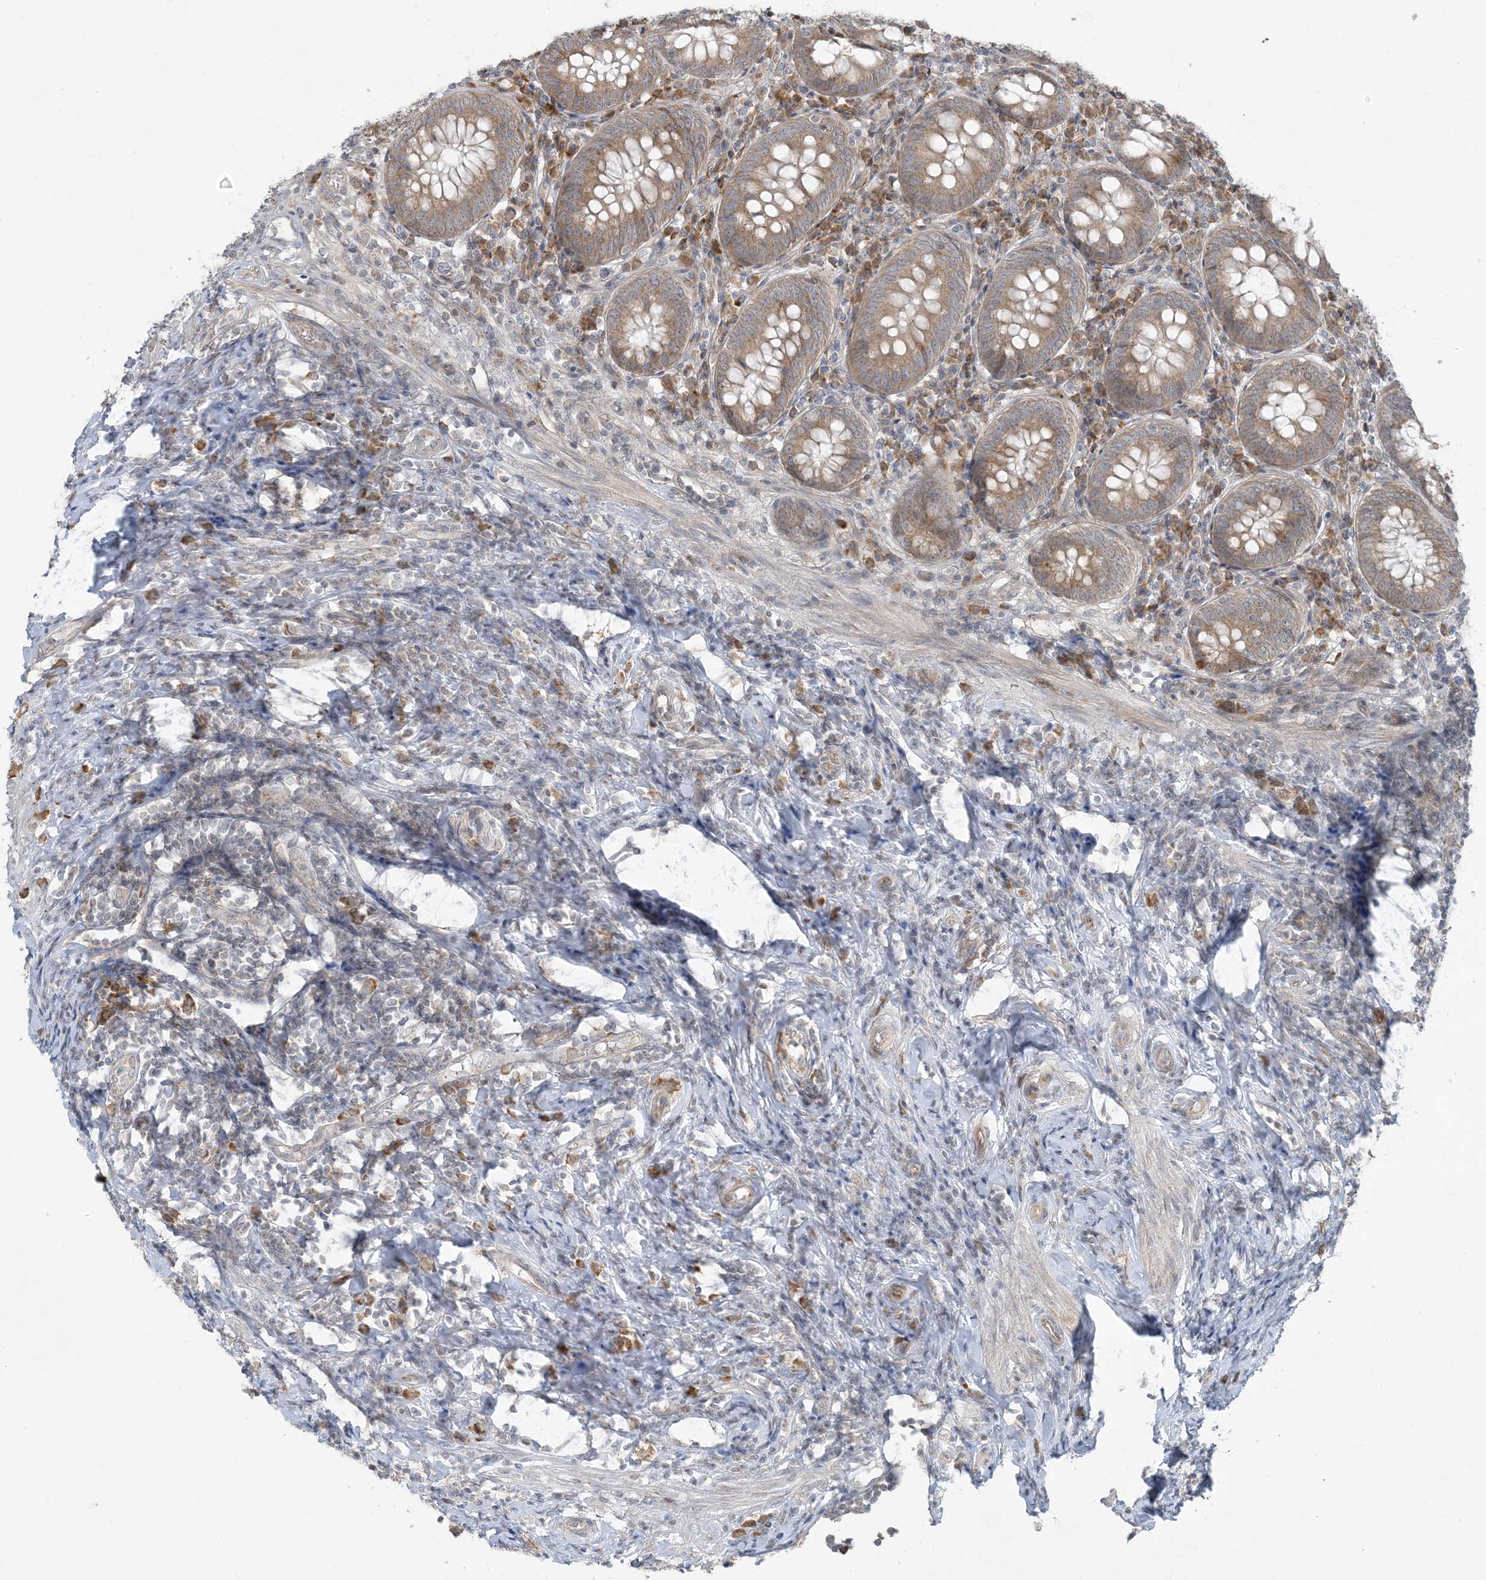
{"staining": {"intensity": "moderate", "quantity": ">75%", "location": "cytoplasmic/membranous"}, "tissue": "appendix", "cell_type": "Glandular cells", "image_type": "normal", "snomed": [{"axis": "morphology", "description": "Normal tissue, NOS"}, {"axis": "topography", "description": "Appendix"}], "caption": "IHC (DAB) staining of benign appendix demonstrates moderate cytoplasmic/membranous protein staining in about >75% of glandular cells. The staining is performed using DAB (3,3'-diaminobenzidine) brown chromogen to label protein expression. The nuclei are counter-stained blue using hematoxylin.", "gene": "ZNF263", "patient": {"sex": "female", "age": 54}}